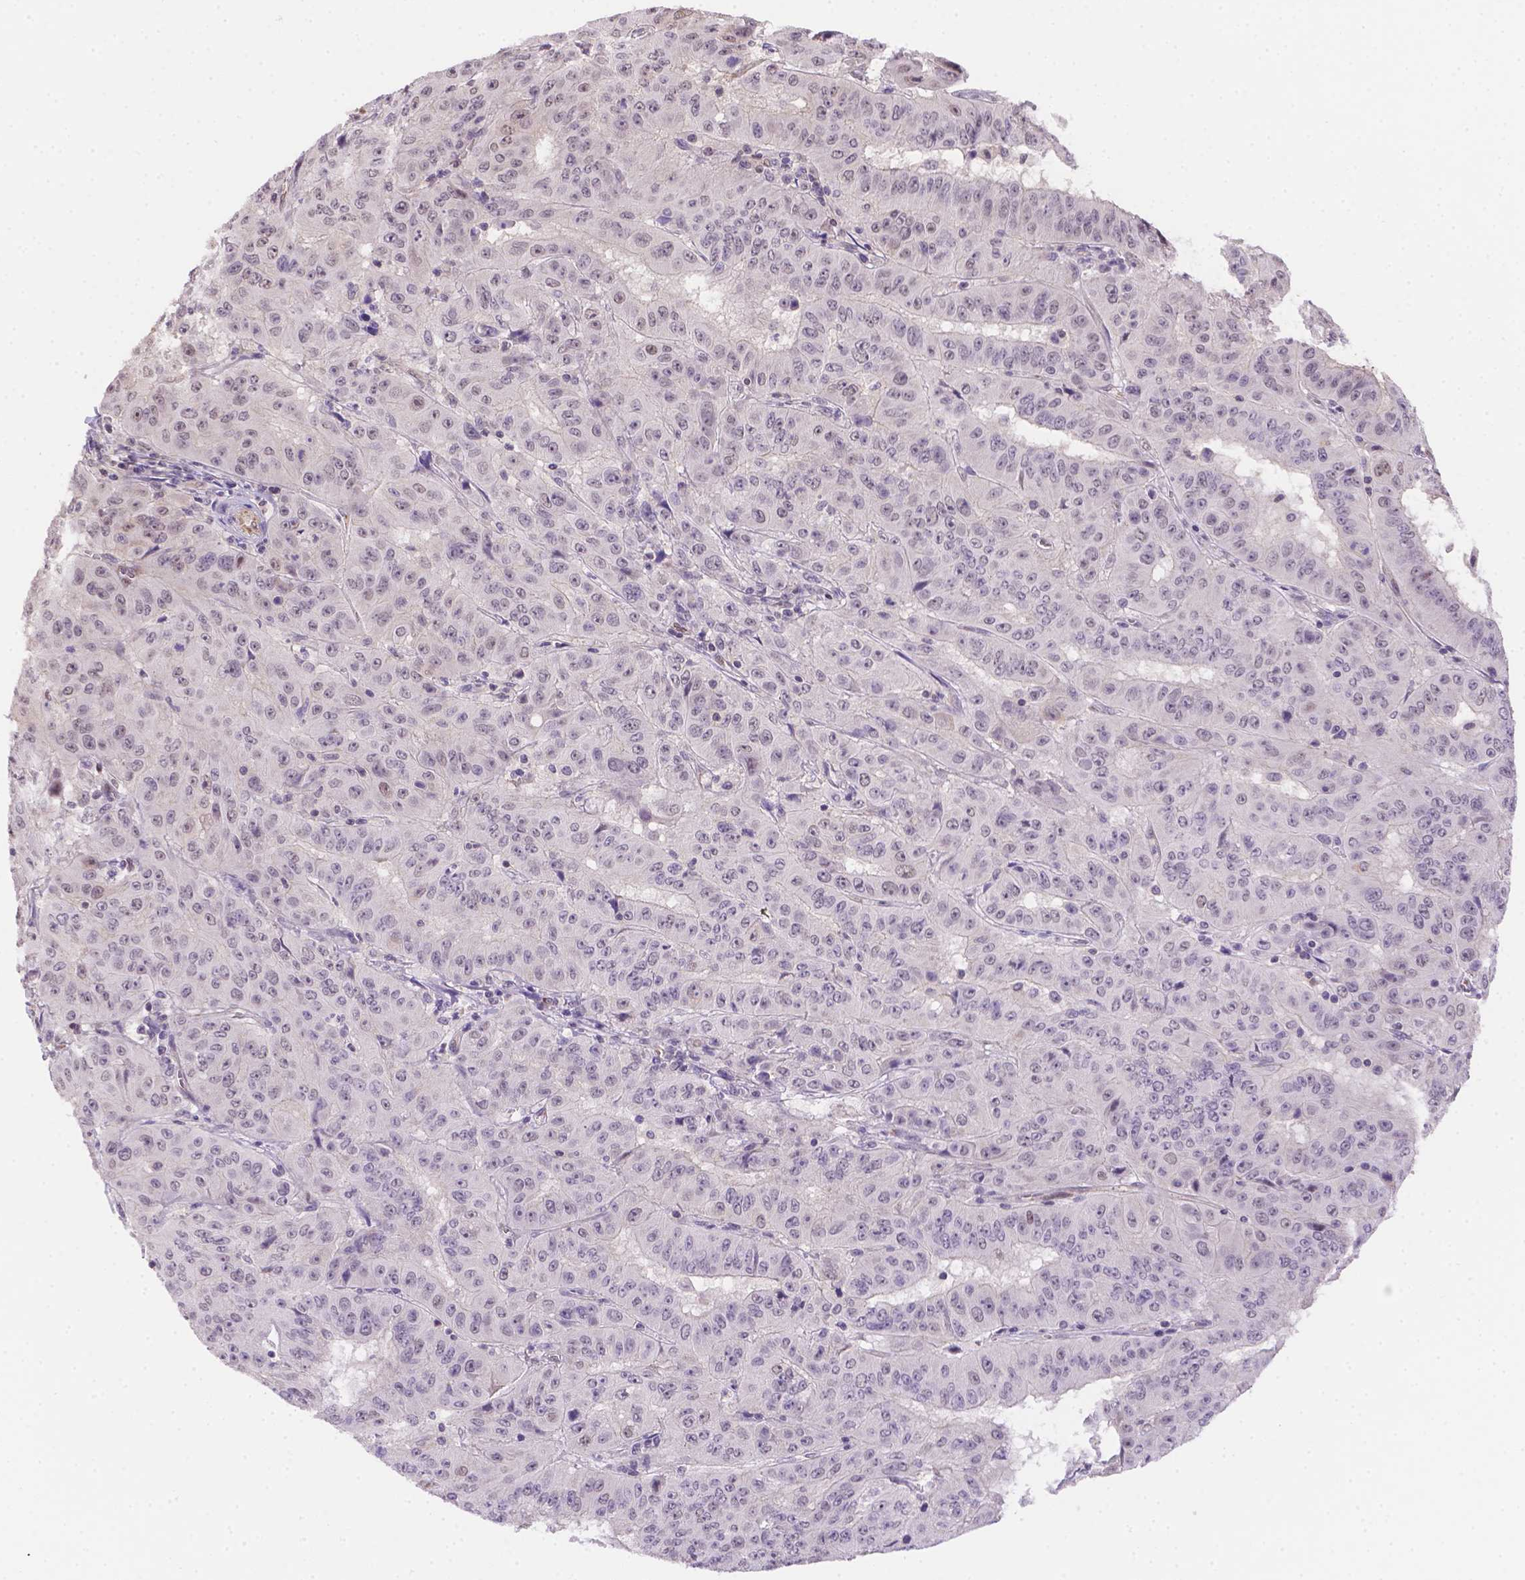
{"staining": {"intensity": "negative", "quantity": "none", "location": "none"}, "tissue": "pancreatic cancer", "cell_type": "Tumor cells", "image_type": "cancer", "snomed": [{"axis": "morphology", "description": "Adenocarcinoma, NOS"}, {"axis": "topography", "description": "Pancreas"}], "caption": "This is an IHC image of human adenocarcinoma (pancreatic). There is no staining in tumor cells.", "gene": "NXPE2", "patient": {"sex": "male", "age": 63}}